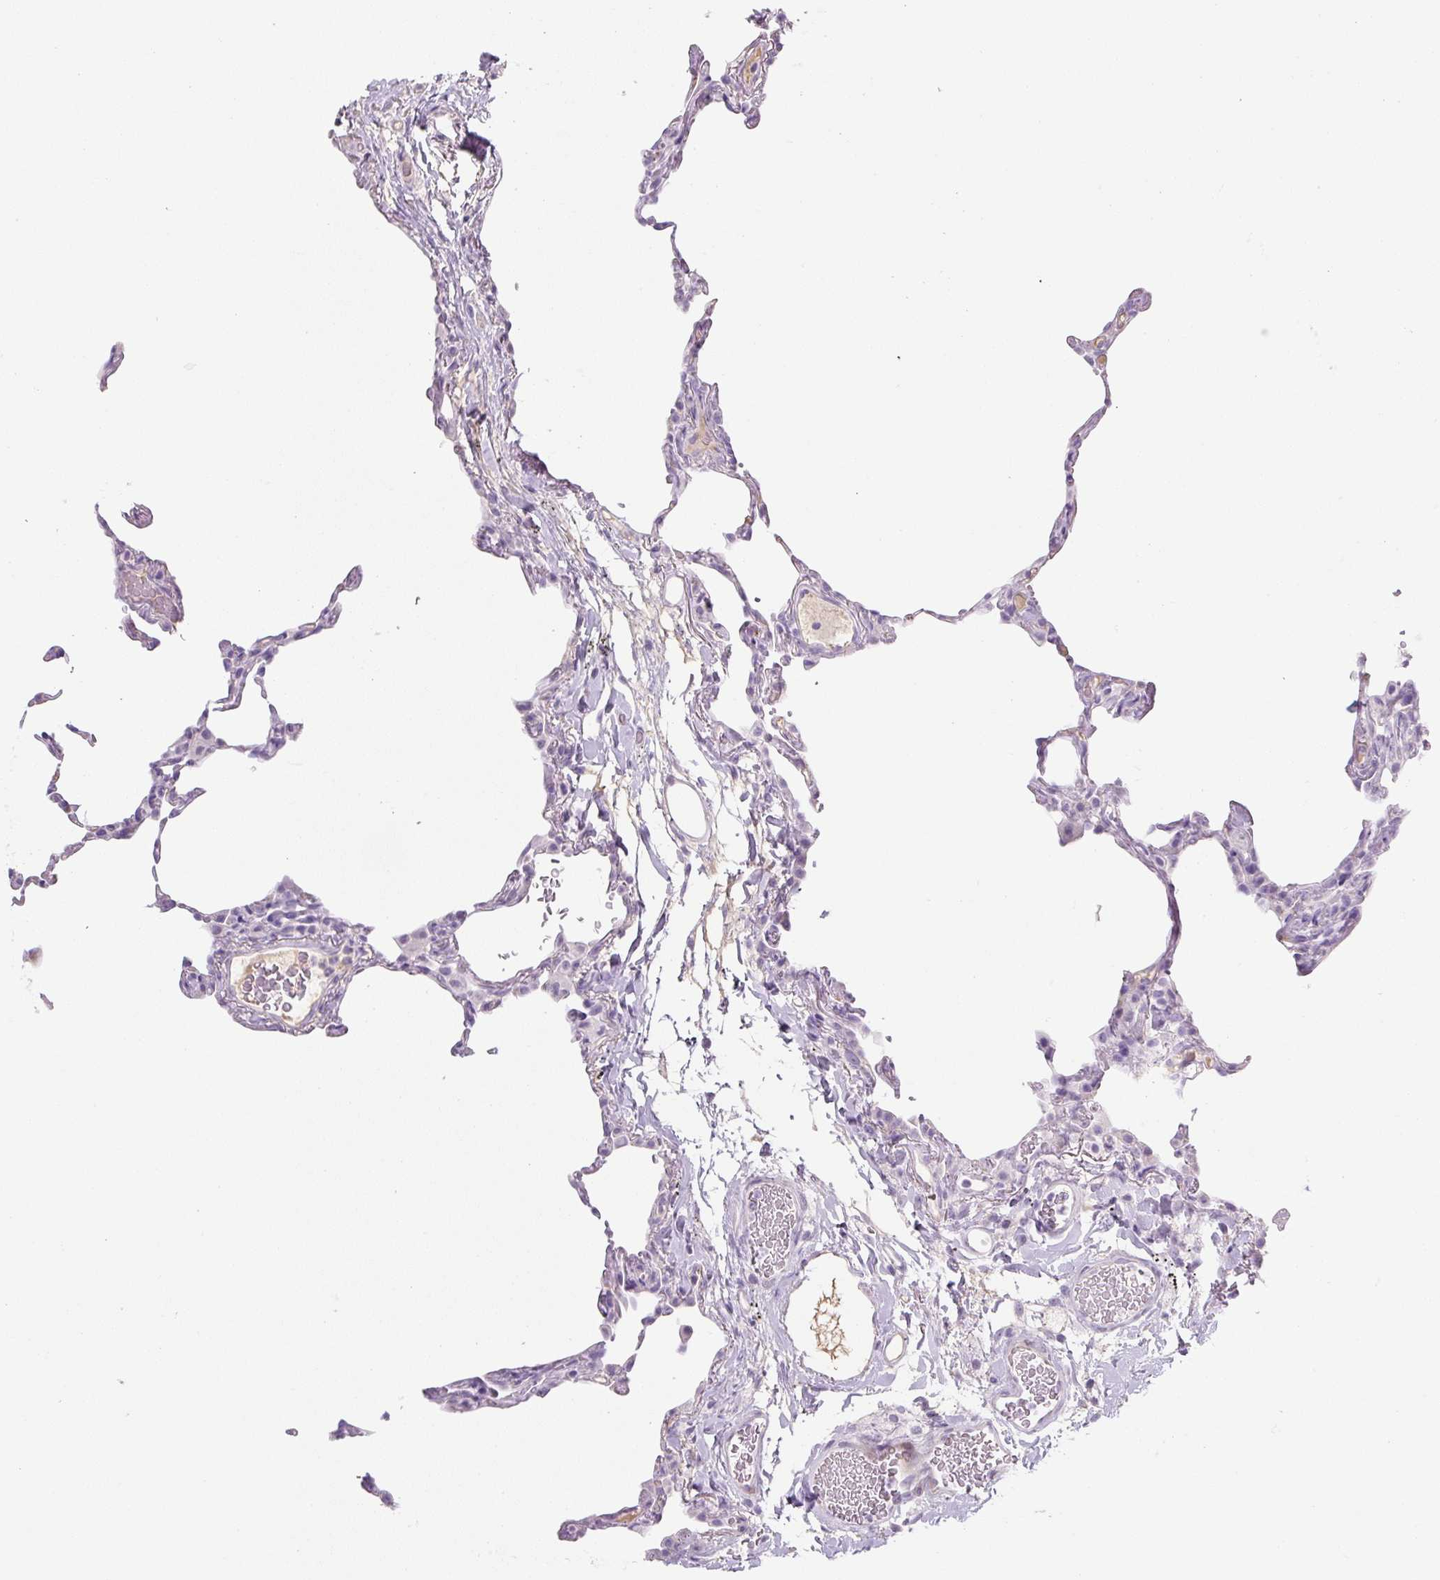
{"staining": {"intensity": "negative", "quantity": "none", "location": "none"}, "tissue": "lung", "cell_type": "Alveolar cells", "image_type": "normal", "snomed": [{"axis": "morphology", "description": "Normal tissue, NOS"}, {"axis": "topography", "description": "Lung"}], "caption": "Alveolar cells show no significant protein positivity in normal lung.", "gene": "PRM1", "patient": {"sex": "female", "age": 57}}